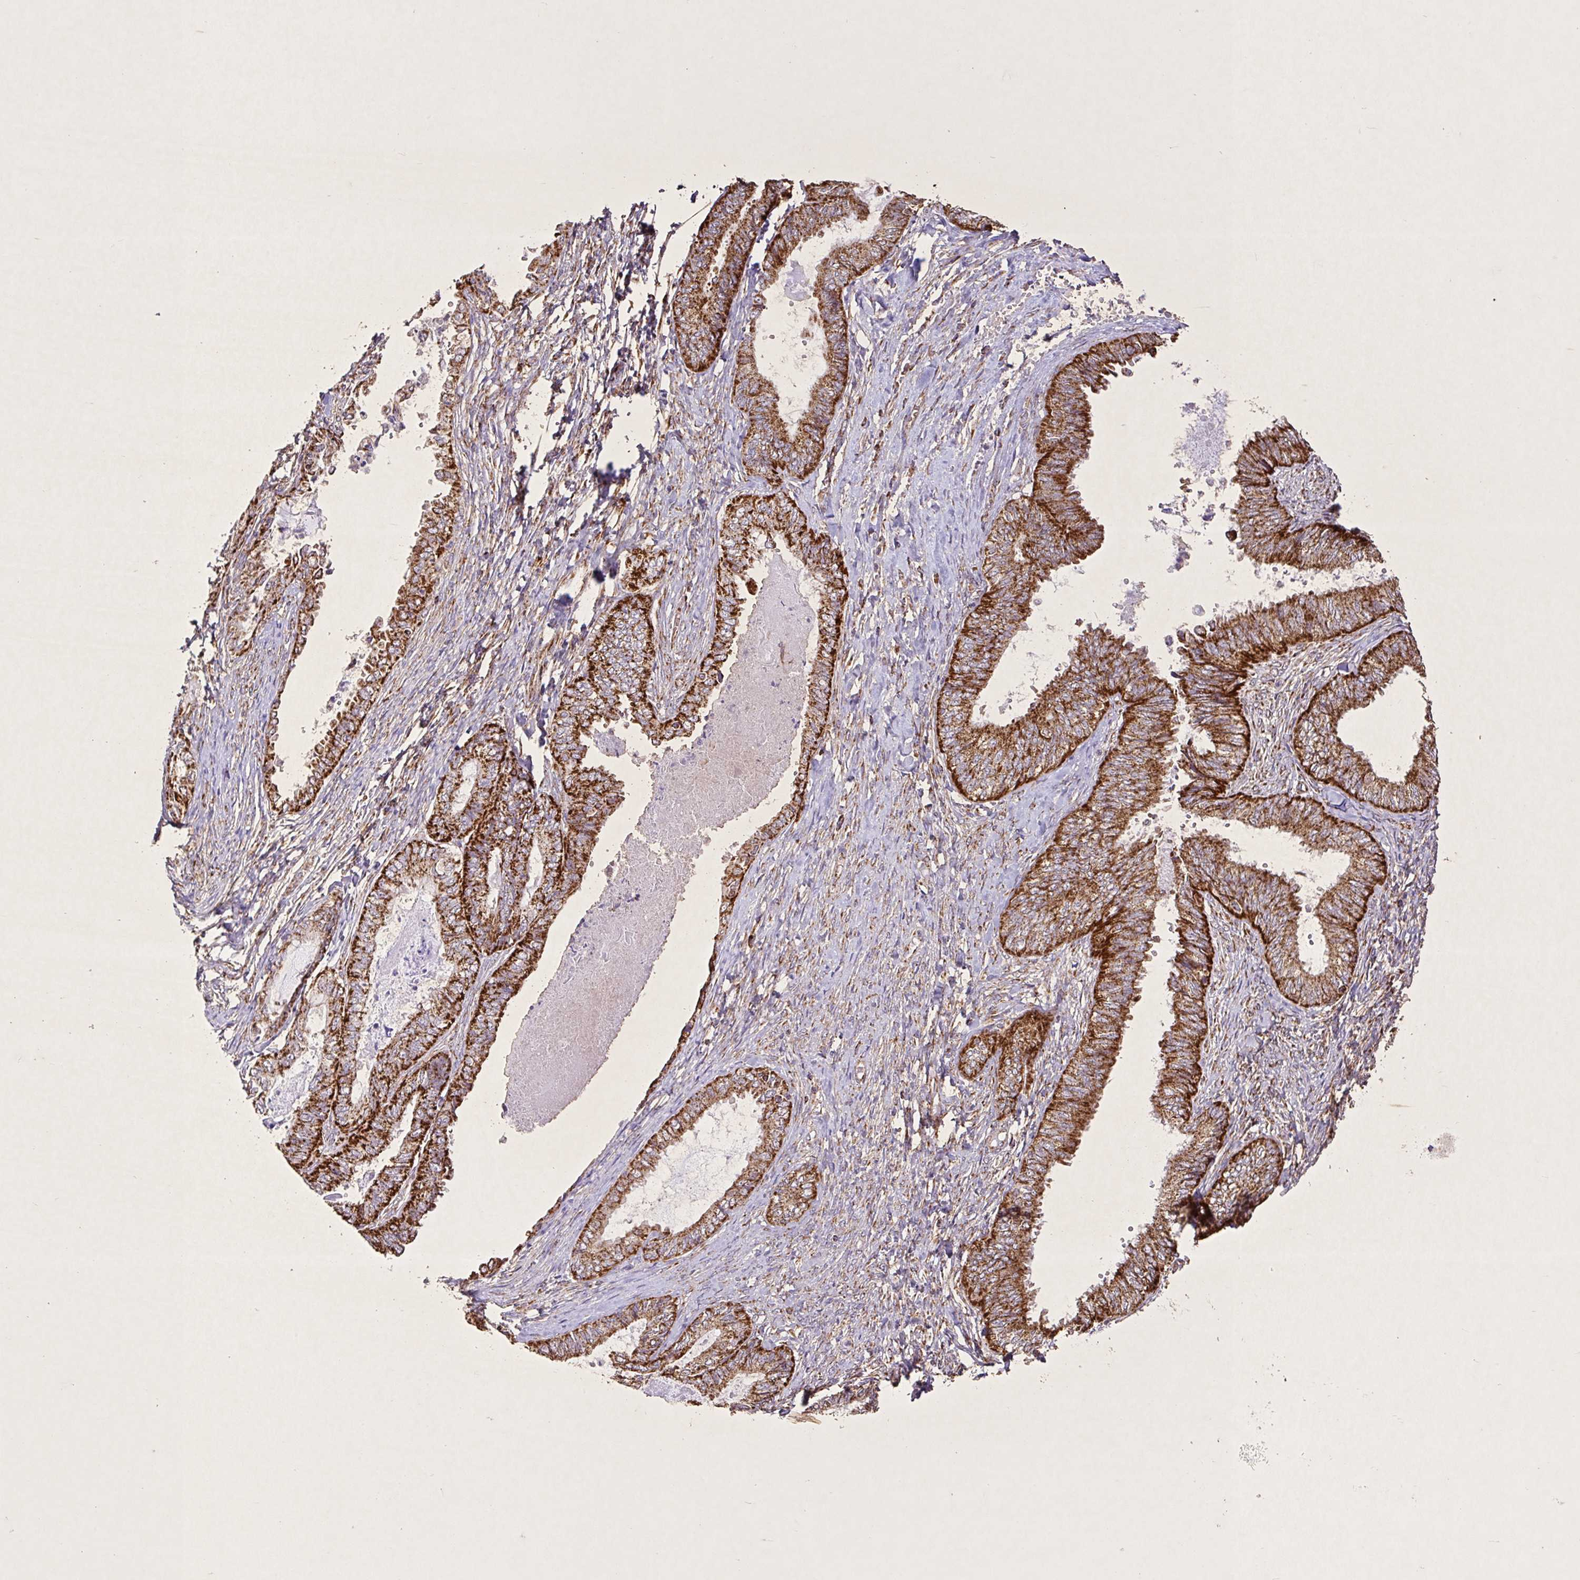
{"staining": {"intensity": "strong", "quantity": ">75%", "location": "cytoplasmic/membranous"}, "tissue": "ovarian cancer", "cell_type": "Tumor cells", "image_type": "cancer", "snomed": [{"axis": "morphology", "description": "Carcinoma, endometroid"}, {"axis": "topography", "description": "Ovary"}], "caption": "Immunohistochemistry of human ovarian cancer demonstrates high levels of strong cytoplasmic/membranous positivity in approximately >75% of tumor cells.", "gene": "AGK", "patient": {"sex": "female", "age": 70}}